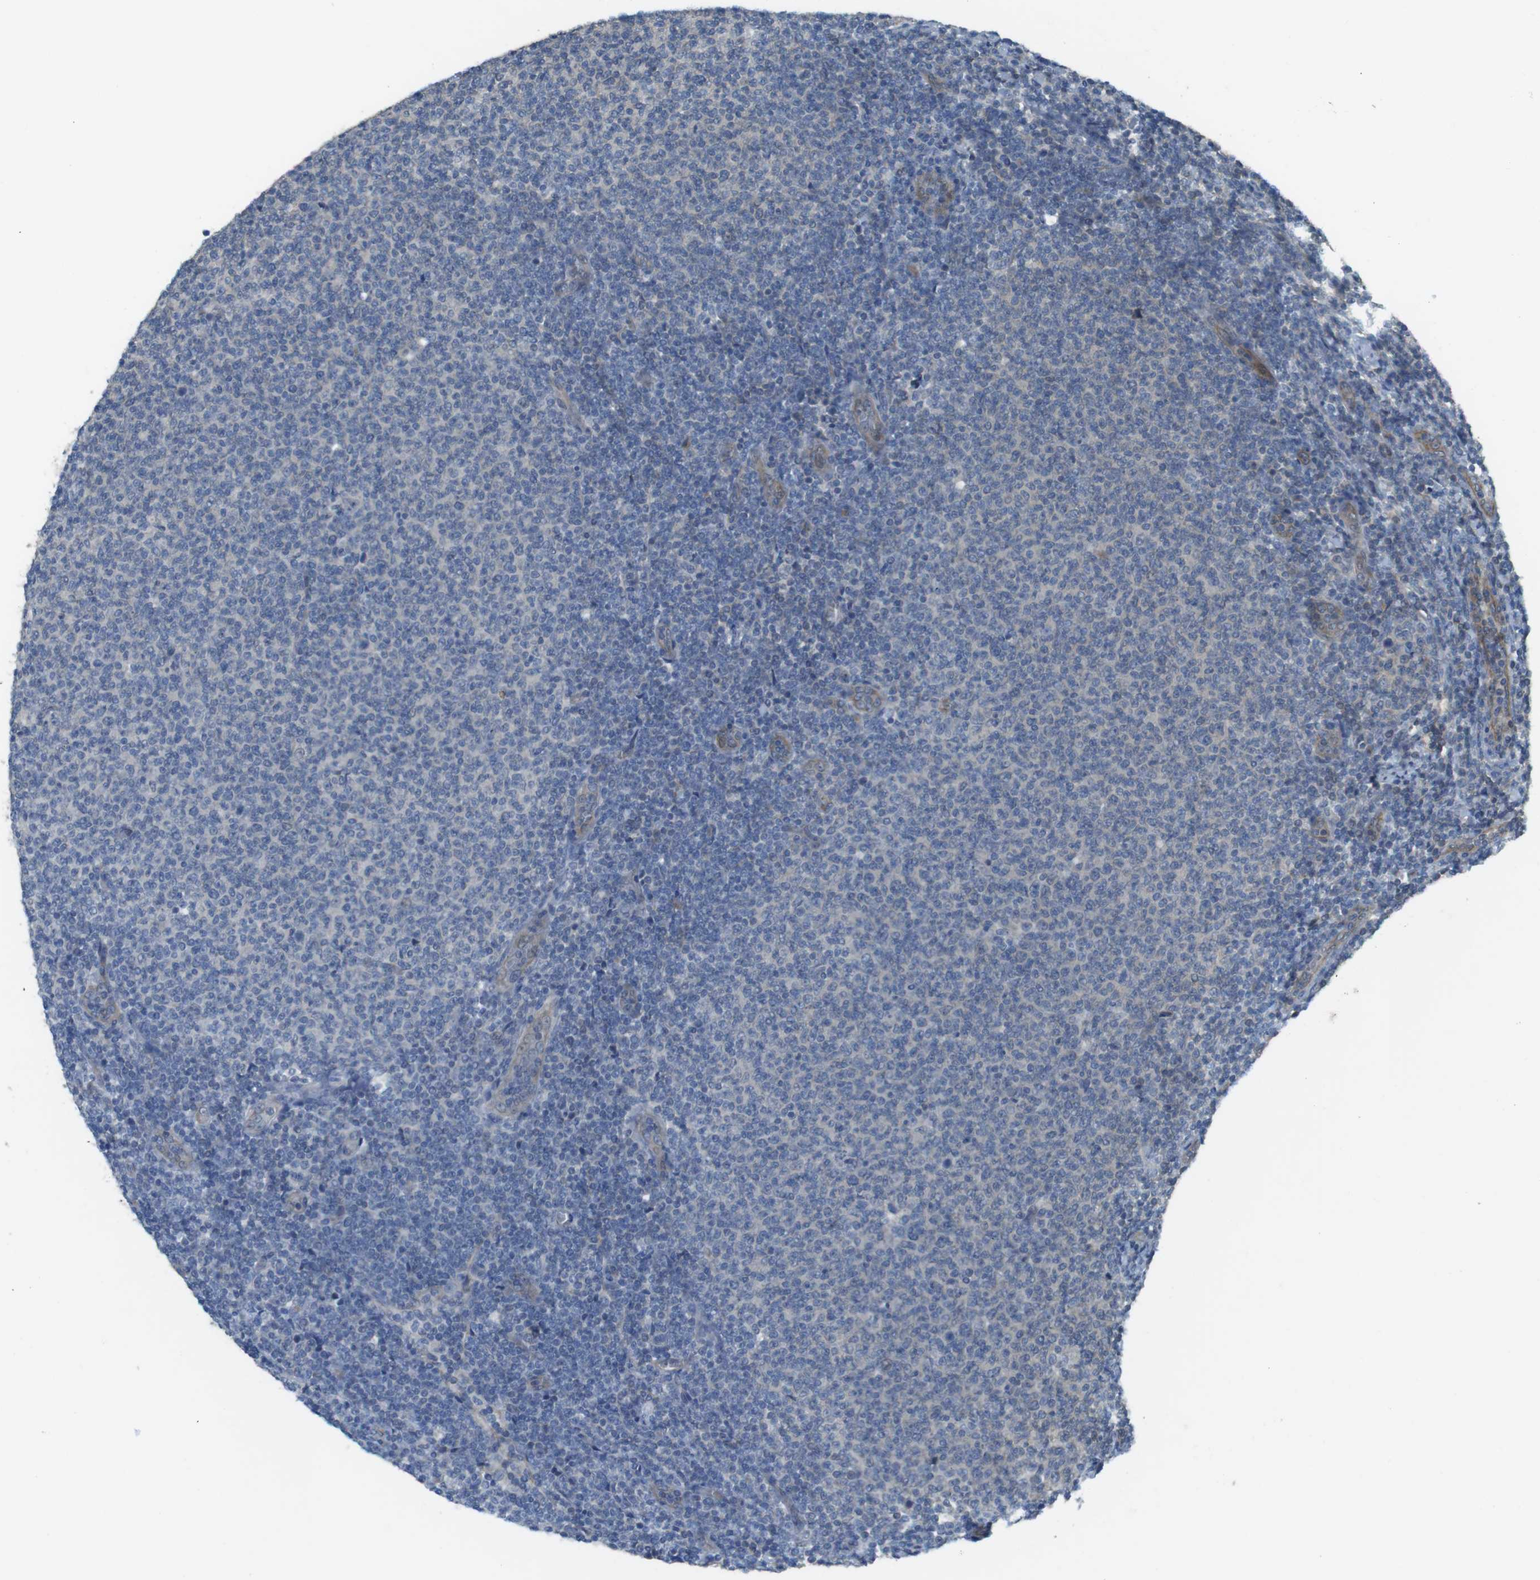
{"staining": {"intensity": "negative", "quantity": "none", "location": "none"}, "tissue": "lymphoma", "cell_type": "Tumor cells", "image_type": "cancer", "snomed": [{"axis": "morphology", "description": "Malignant lymphoma, non-Hodgkin's type, Low grade"}, {"axis": "topography", "description": "Lymph node"}], "caption": "The immunohistochemistry histopathology image has no significant expression in tumor cells of low-grade malignant lymphoma, non-Hodgkin's type tissue.", "gene": "ABHD15", "patient": {"sex": "male", "age": 66}}